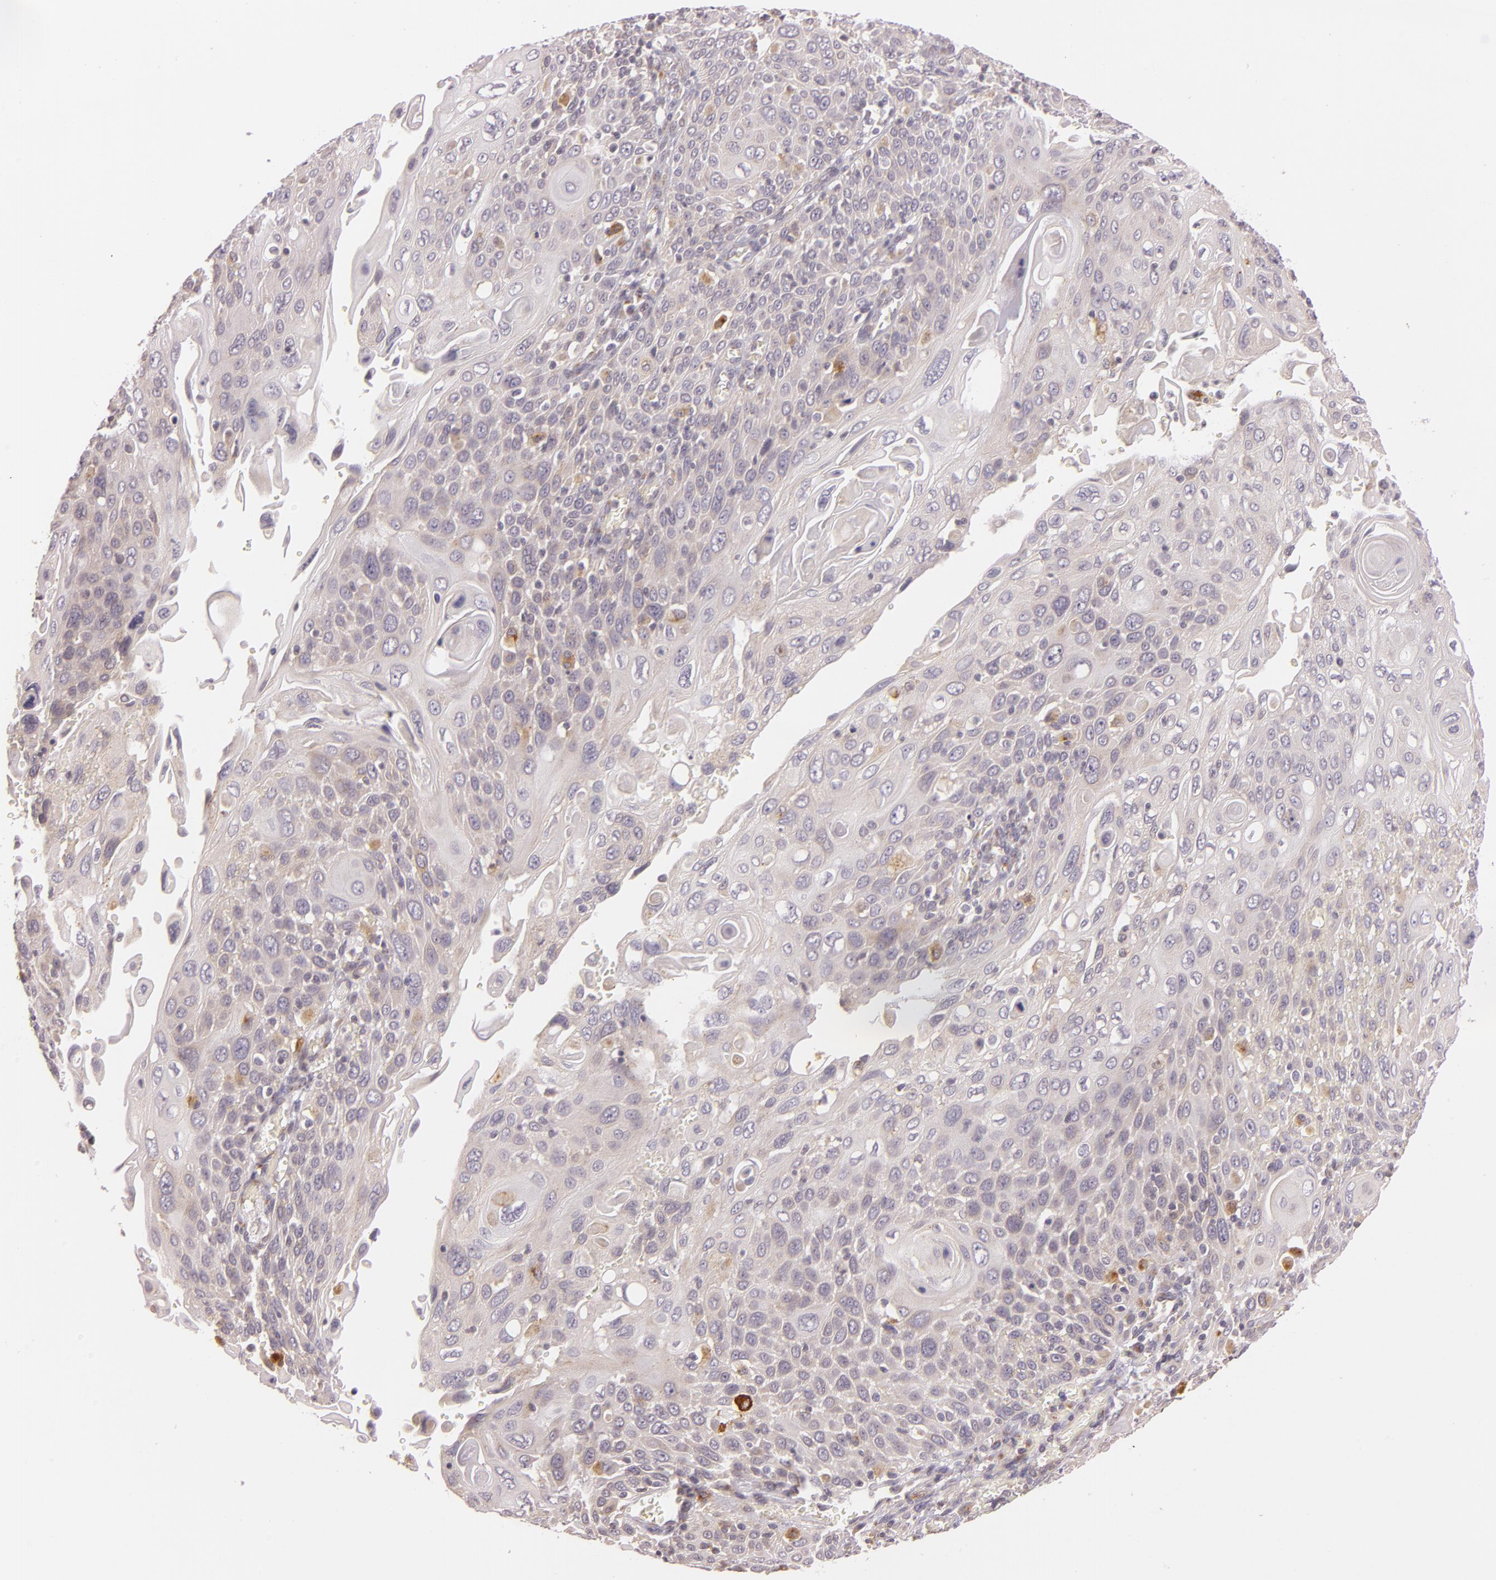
{"staining": {"intensity": "weak", "quantity": ">75%", "location": "cytoplasmic/membranous"}, "tissue": "cervical cancer", "cell_type": "Tumor cells", "image_type": "cancer", "snomed": [{"axis": "morphology", "description": "Squamous cell carcinoma, NOS"}, {"axis": "topography", "description": "Cervix"}], "caption": "Cervical cancer stained for a protein (brown) exhibits weak cytoplasmic/membranous positive expression in approximately >75% of tumor cells.", "gene": "LGMN", "patient": {"sex": "female", "age": 54}}